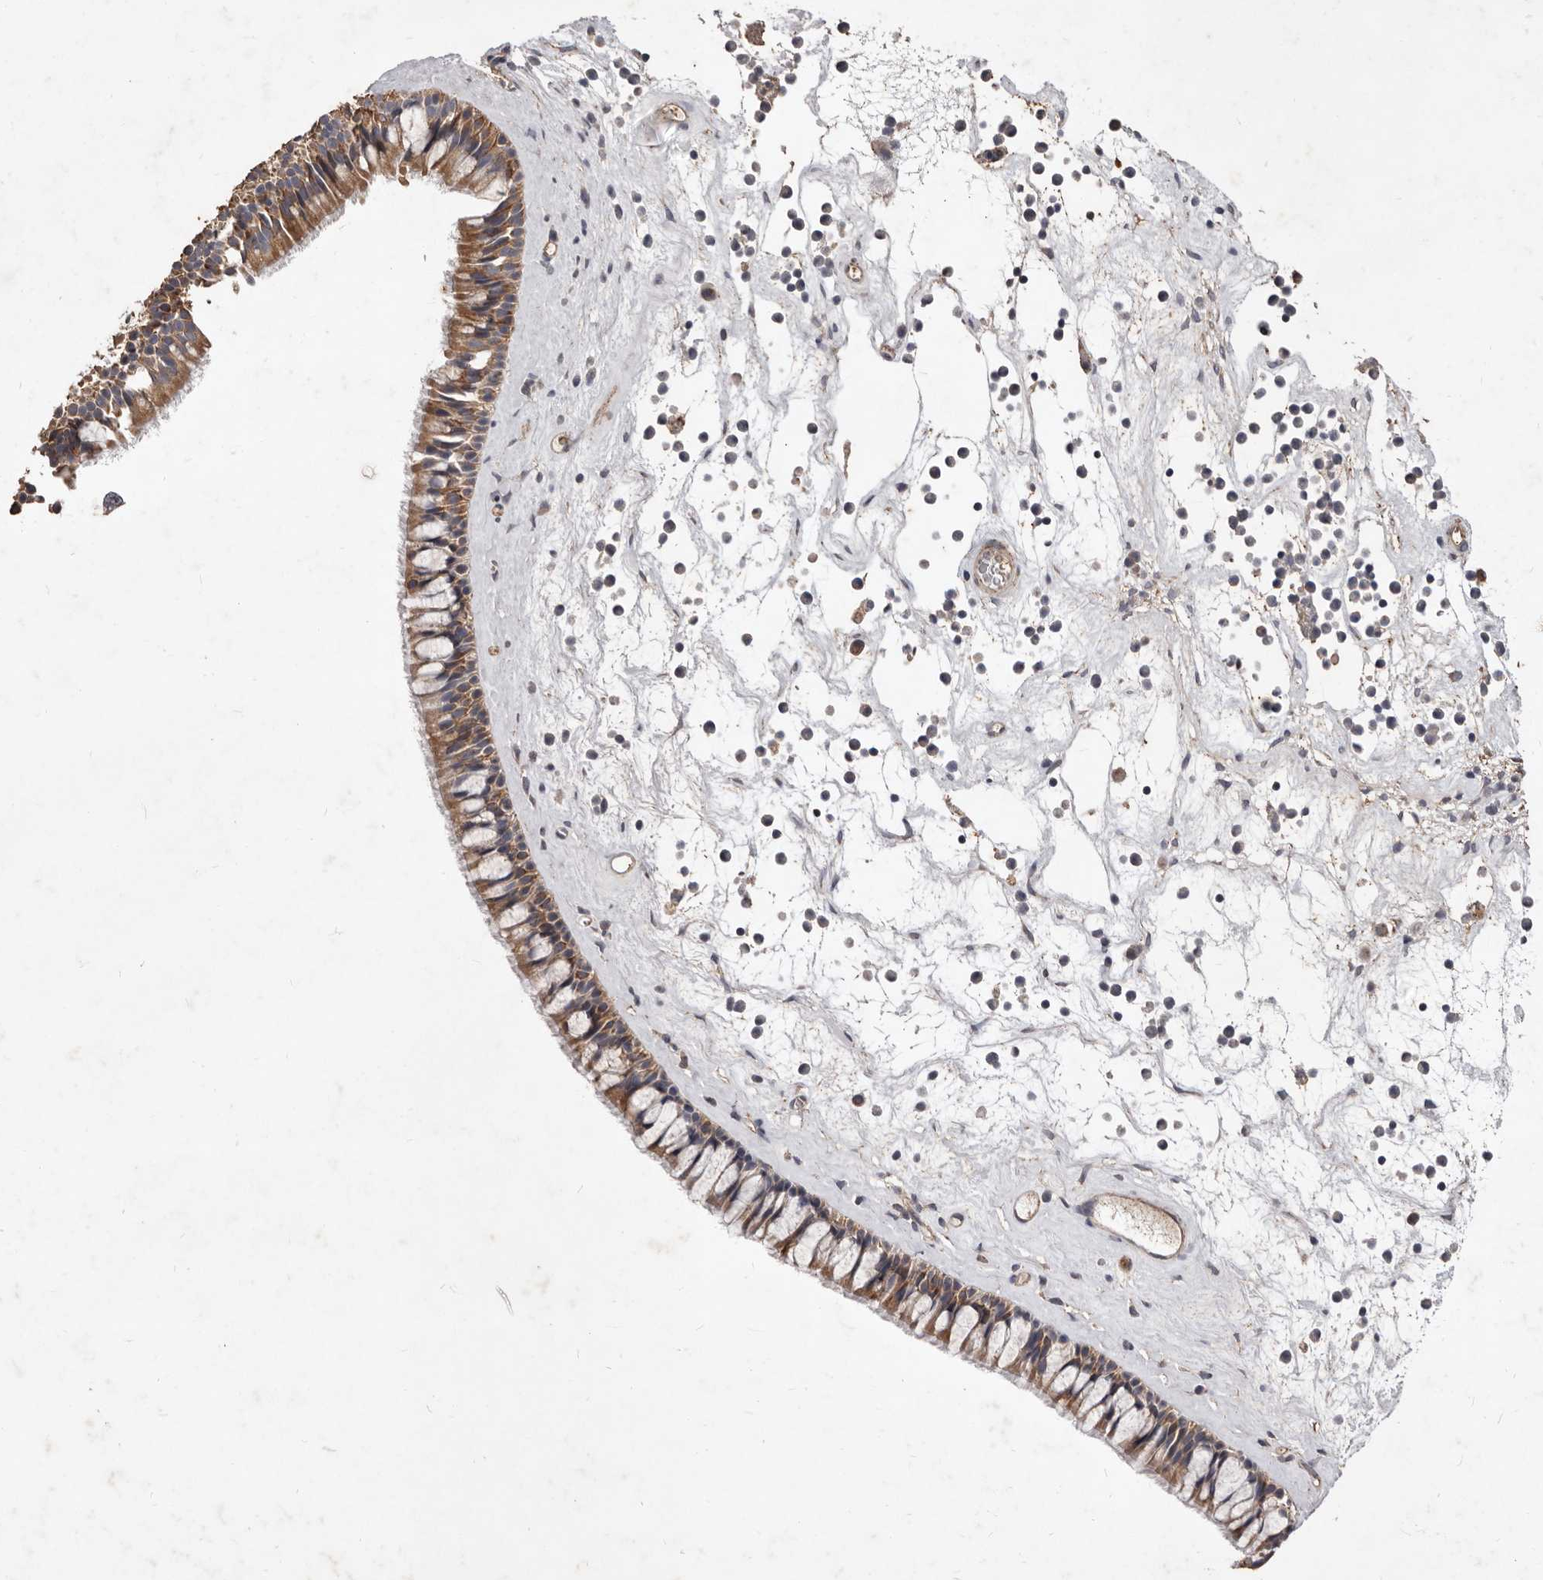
{"staining": {"intensity": "moderate", "quantity": ">75%", "location": "cytoplasmic/membranous"}, "tissue": "nasopharynx", "cell_type": "Respiratory epithelial cells", "image_type": "normal", "snomed": [{"axis": "morphology", "description": "Normal tissue, NOS"}, {"axis": "topography", "description": "Nasopharynx"}], "caption": "This image displays immunohistochemistry staining of normal human nasopharynx, with medium moderate cytoplasmic/membranous staining in approximately >75% of respiratory epithelial cells.", "gene": "CXCL14", "patient": {"sex": "male", "age": 64}}